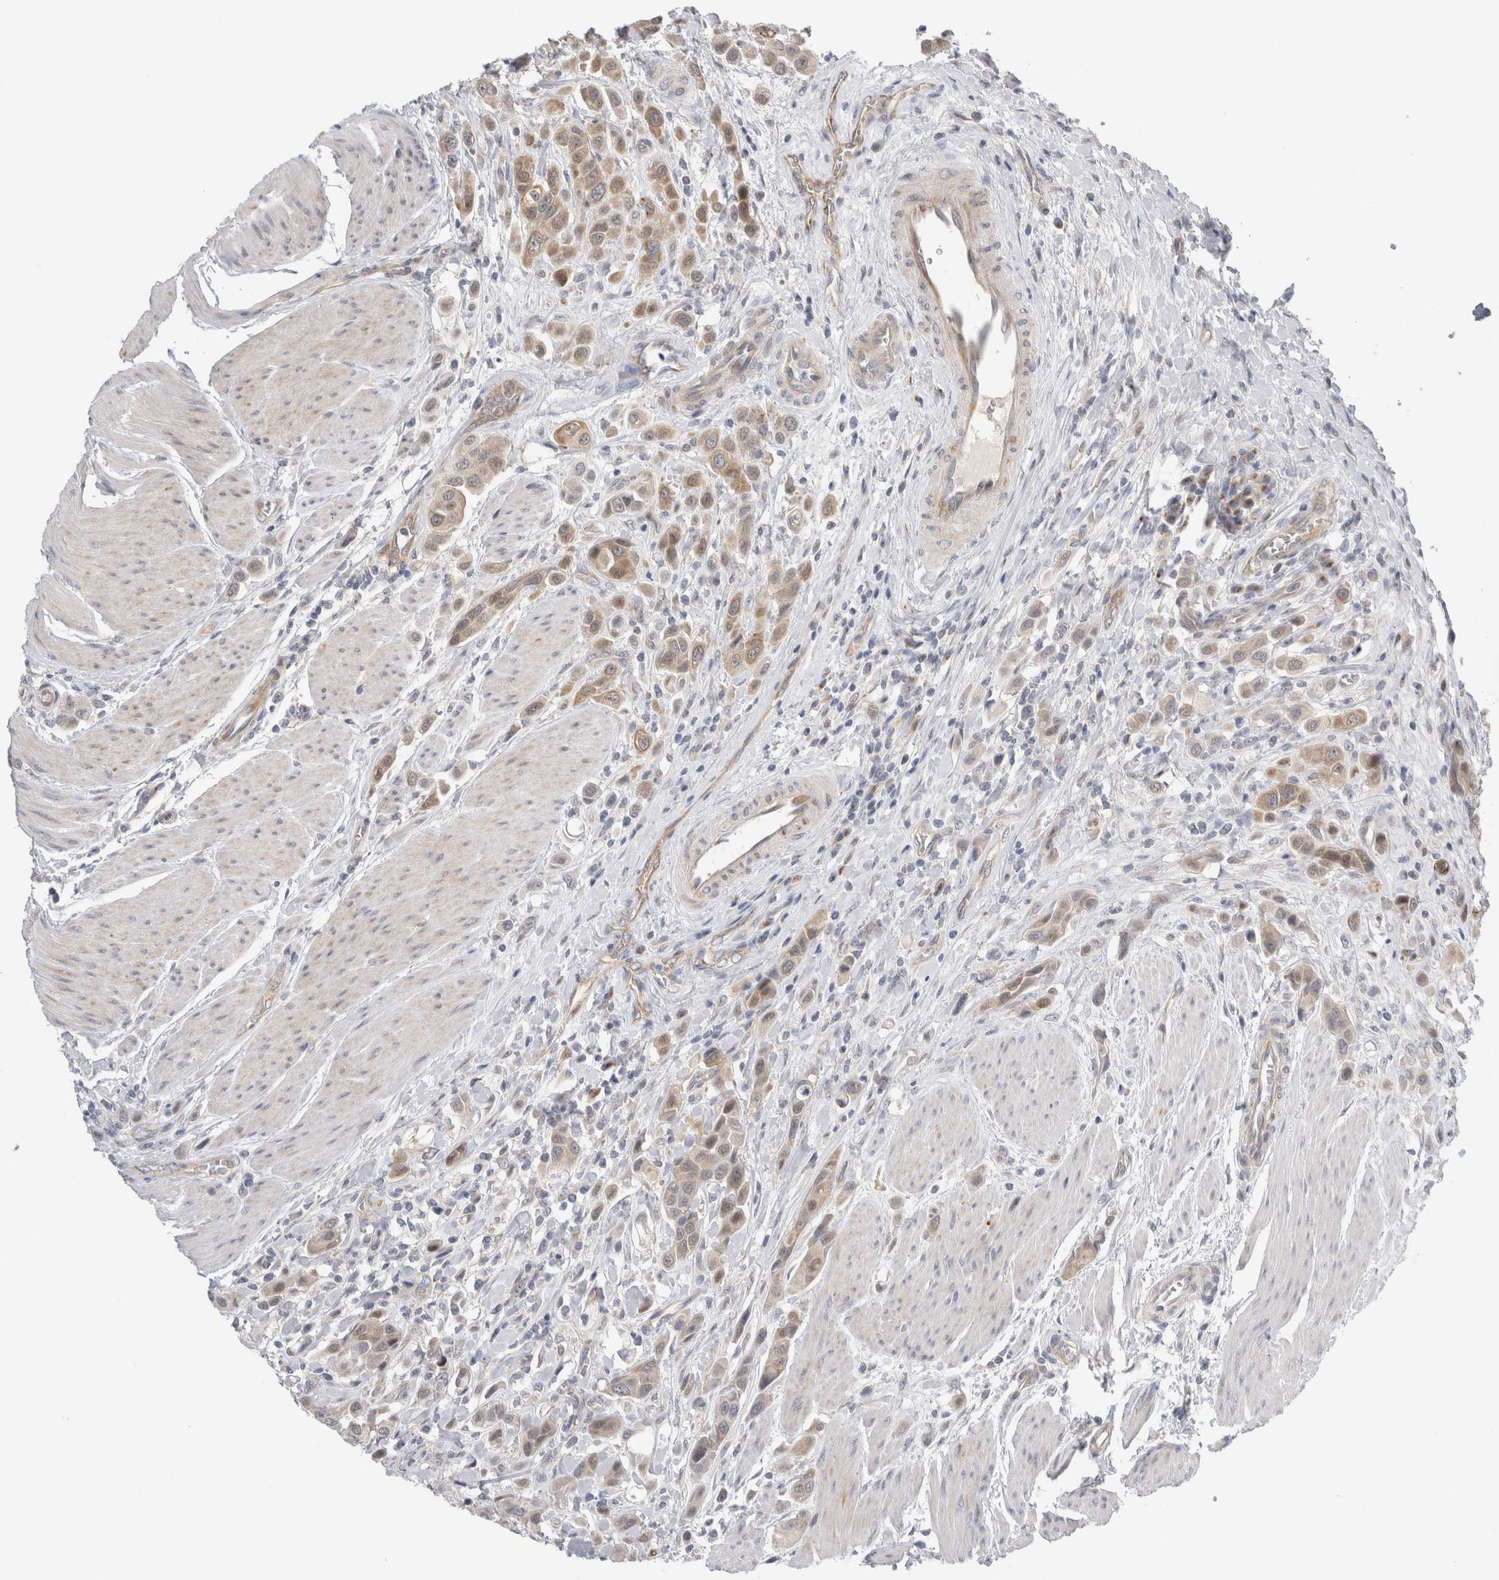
{"staining": {"intensity": "moderate", "quantity": ">75%", "location": "cytoplasmic/membranous,nuclear"}, "tissue": "urothelial cancer", "cell_type": "Tumor cells", "image_type": "cancer", "snomed": [{"axis": "morphology", "description": "Urothelial carcinoma, High grade"}, {"axis": "topography", "description": "Urinary bladder"}], "caption": "A brown stain shows moderate cytoplasmic/membranous and nuclear positivity of a protein in urothelial cancer tumor cells. Immunohistochemistry (ihc) stains the protein of interest in brown and the nuclei are stained blue.", "gene": "TAFA5", "patient": {"sex": "male", "age": 50}}